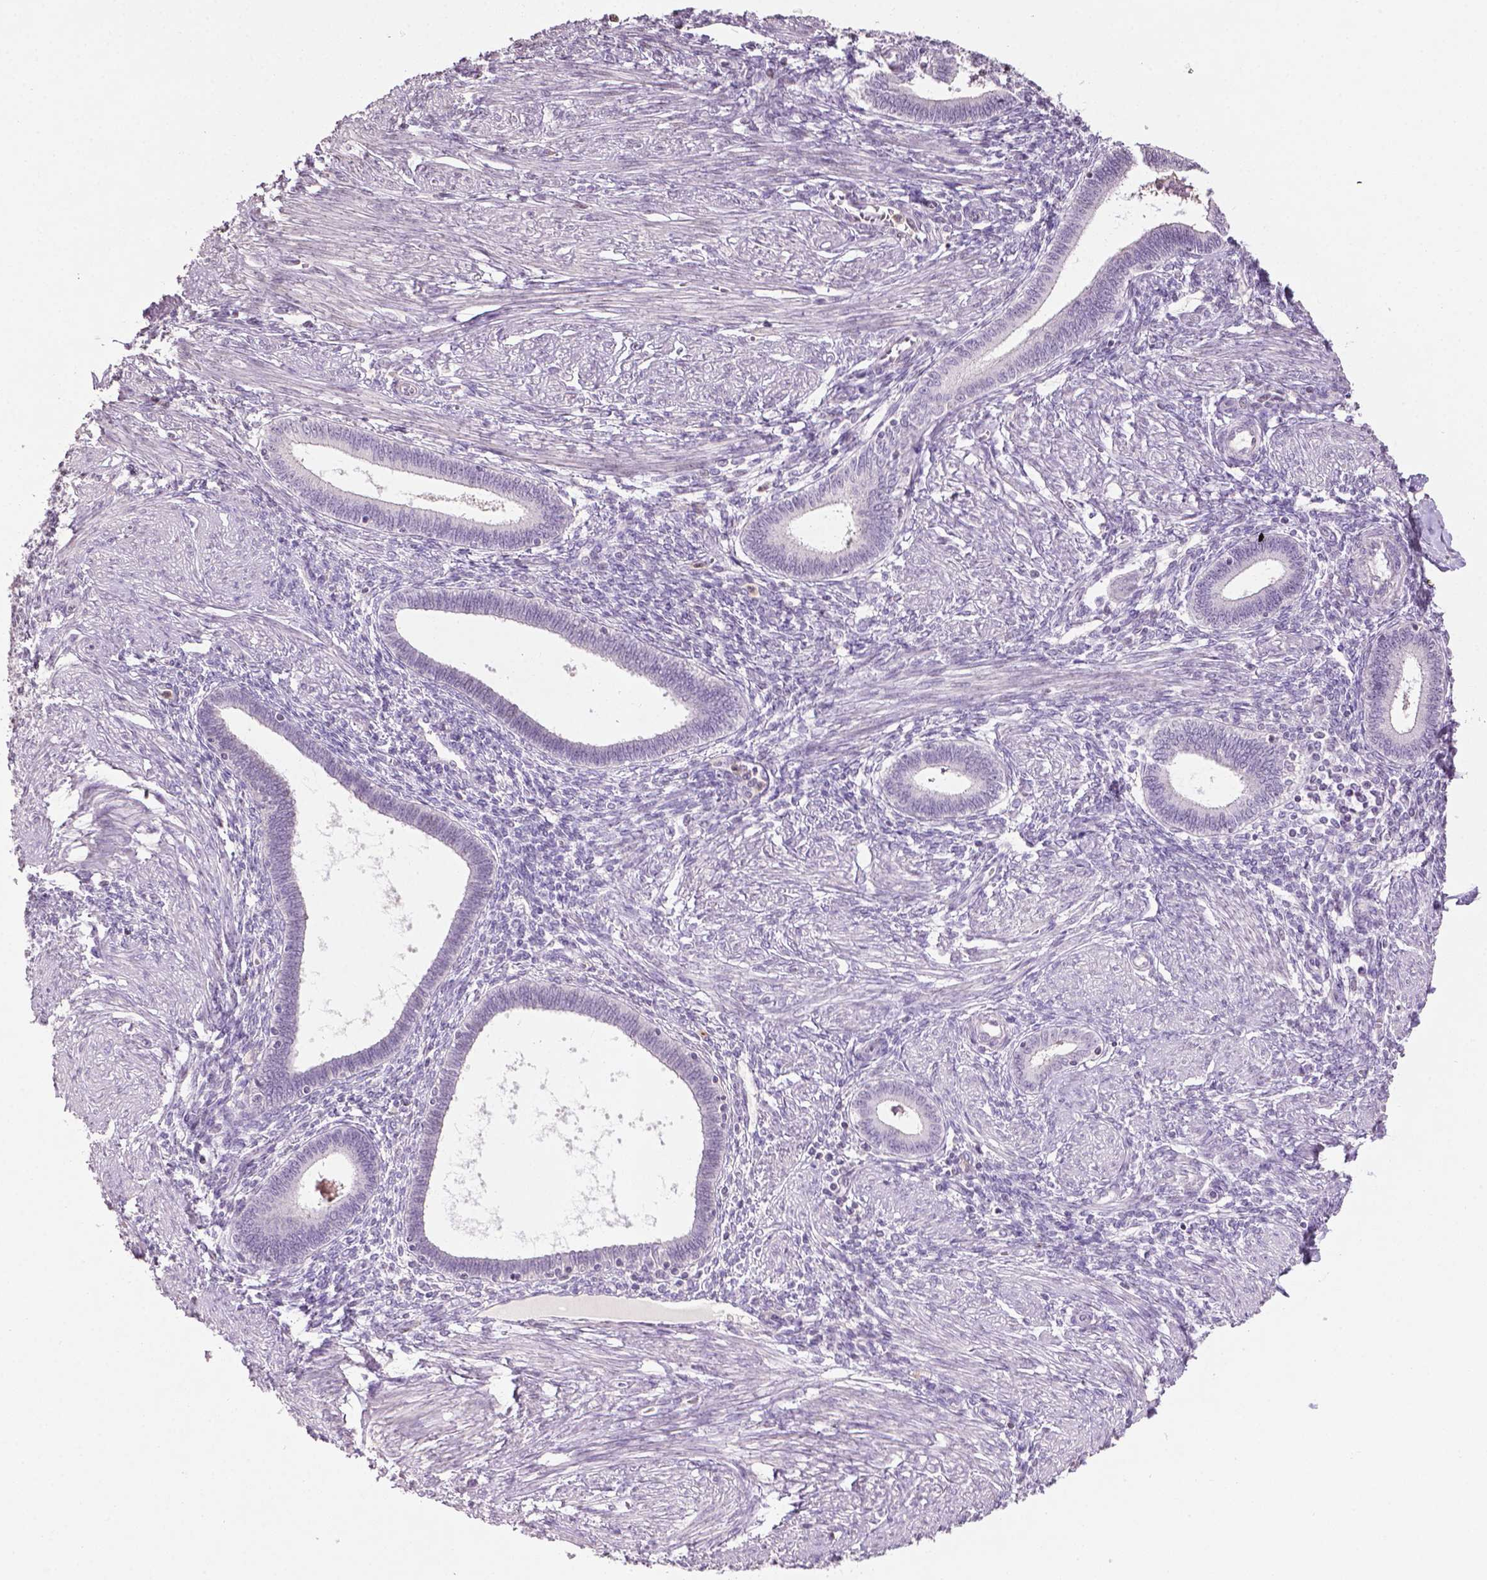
{"staining": {"intensity": "negative", "quantity": "none", "location": "none"}, "tissue": "endometrium", "cell_type": "Cells in endometrial stroma", "image_type": "normal", "snomed": [{"axis": "morphology", "description": "Normal tissue, NOS"}, {"axis": "topography", "description": "Endometrium"}], "caption": "The histopathology image demonstrates no staining of cells in endometrial stroma in benign endometrium.", "gene": "NTNG2", "patient": {"sex": "female", "age": 42}}